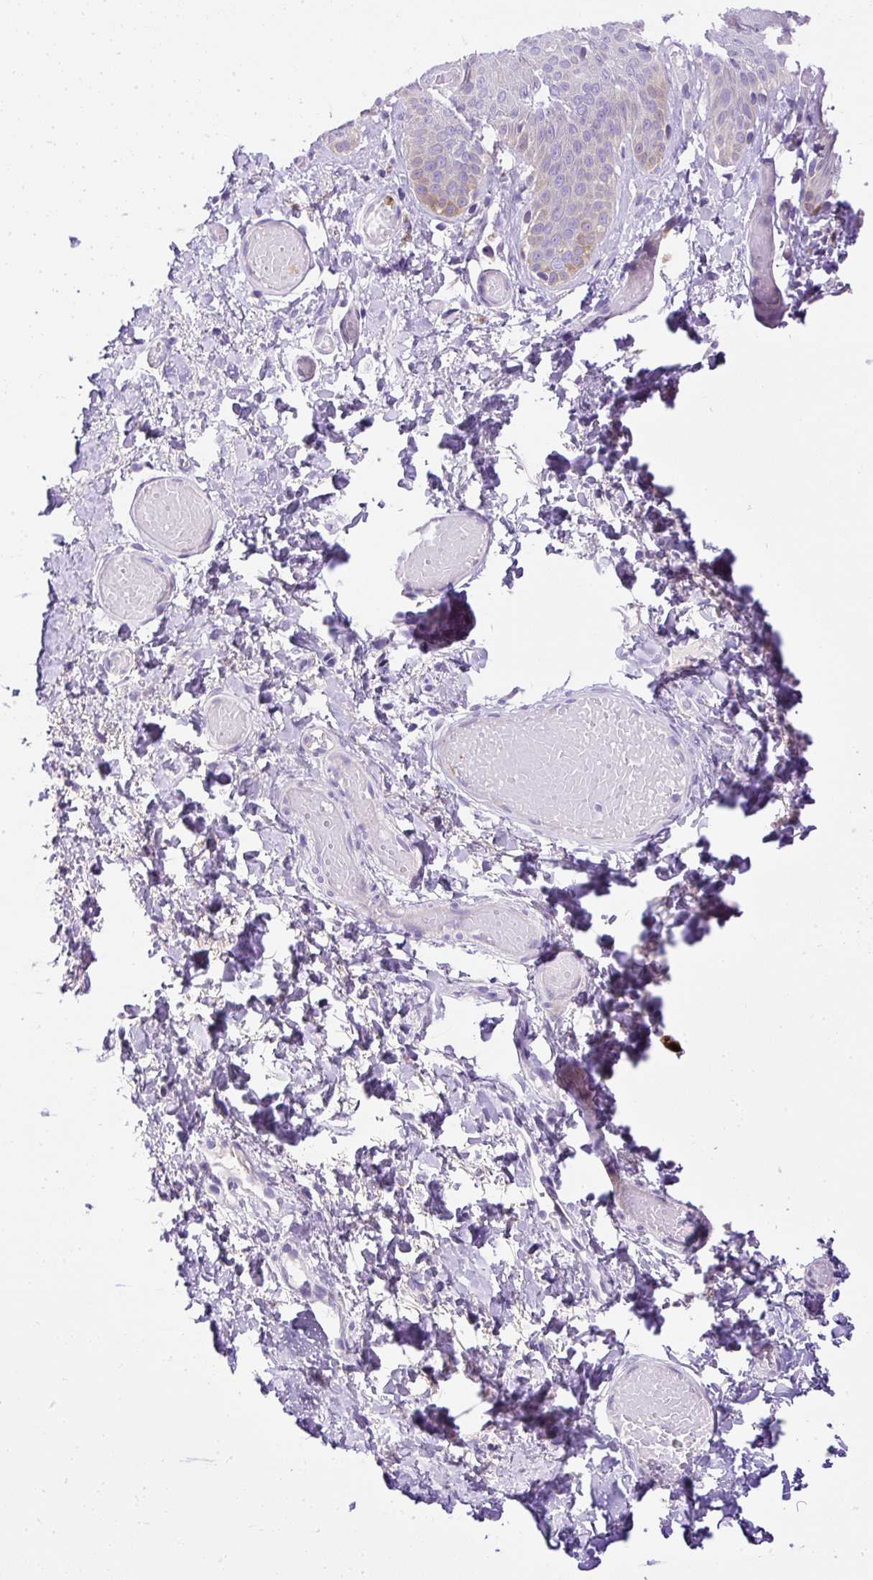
{"staining": {"intensity": "negative", "quantity": "none", "location": "none"}, "tissue": "skin", "cell_type": "Epidermal cells", "image_type": "normal", "snomed": [{"axis": "morphology", "description": "Normal tissue, NOS"}, {"axis": "topography", "description": "Anal"}], "caption": "Epidermal cells are negative for brown protein staining in normal skin. Brightfield microscopy of immunohistochemistry (IHC) stained with DAB (brown) and hematoxylin (blue), captured at high magnification.", "gene": "CFAP47", "patient": {"sex": "female", "age": 40}}